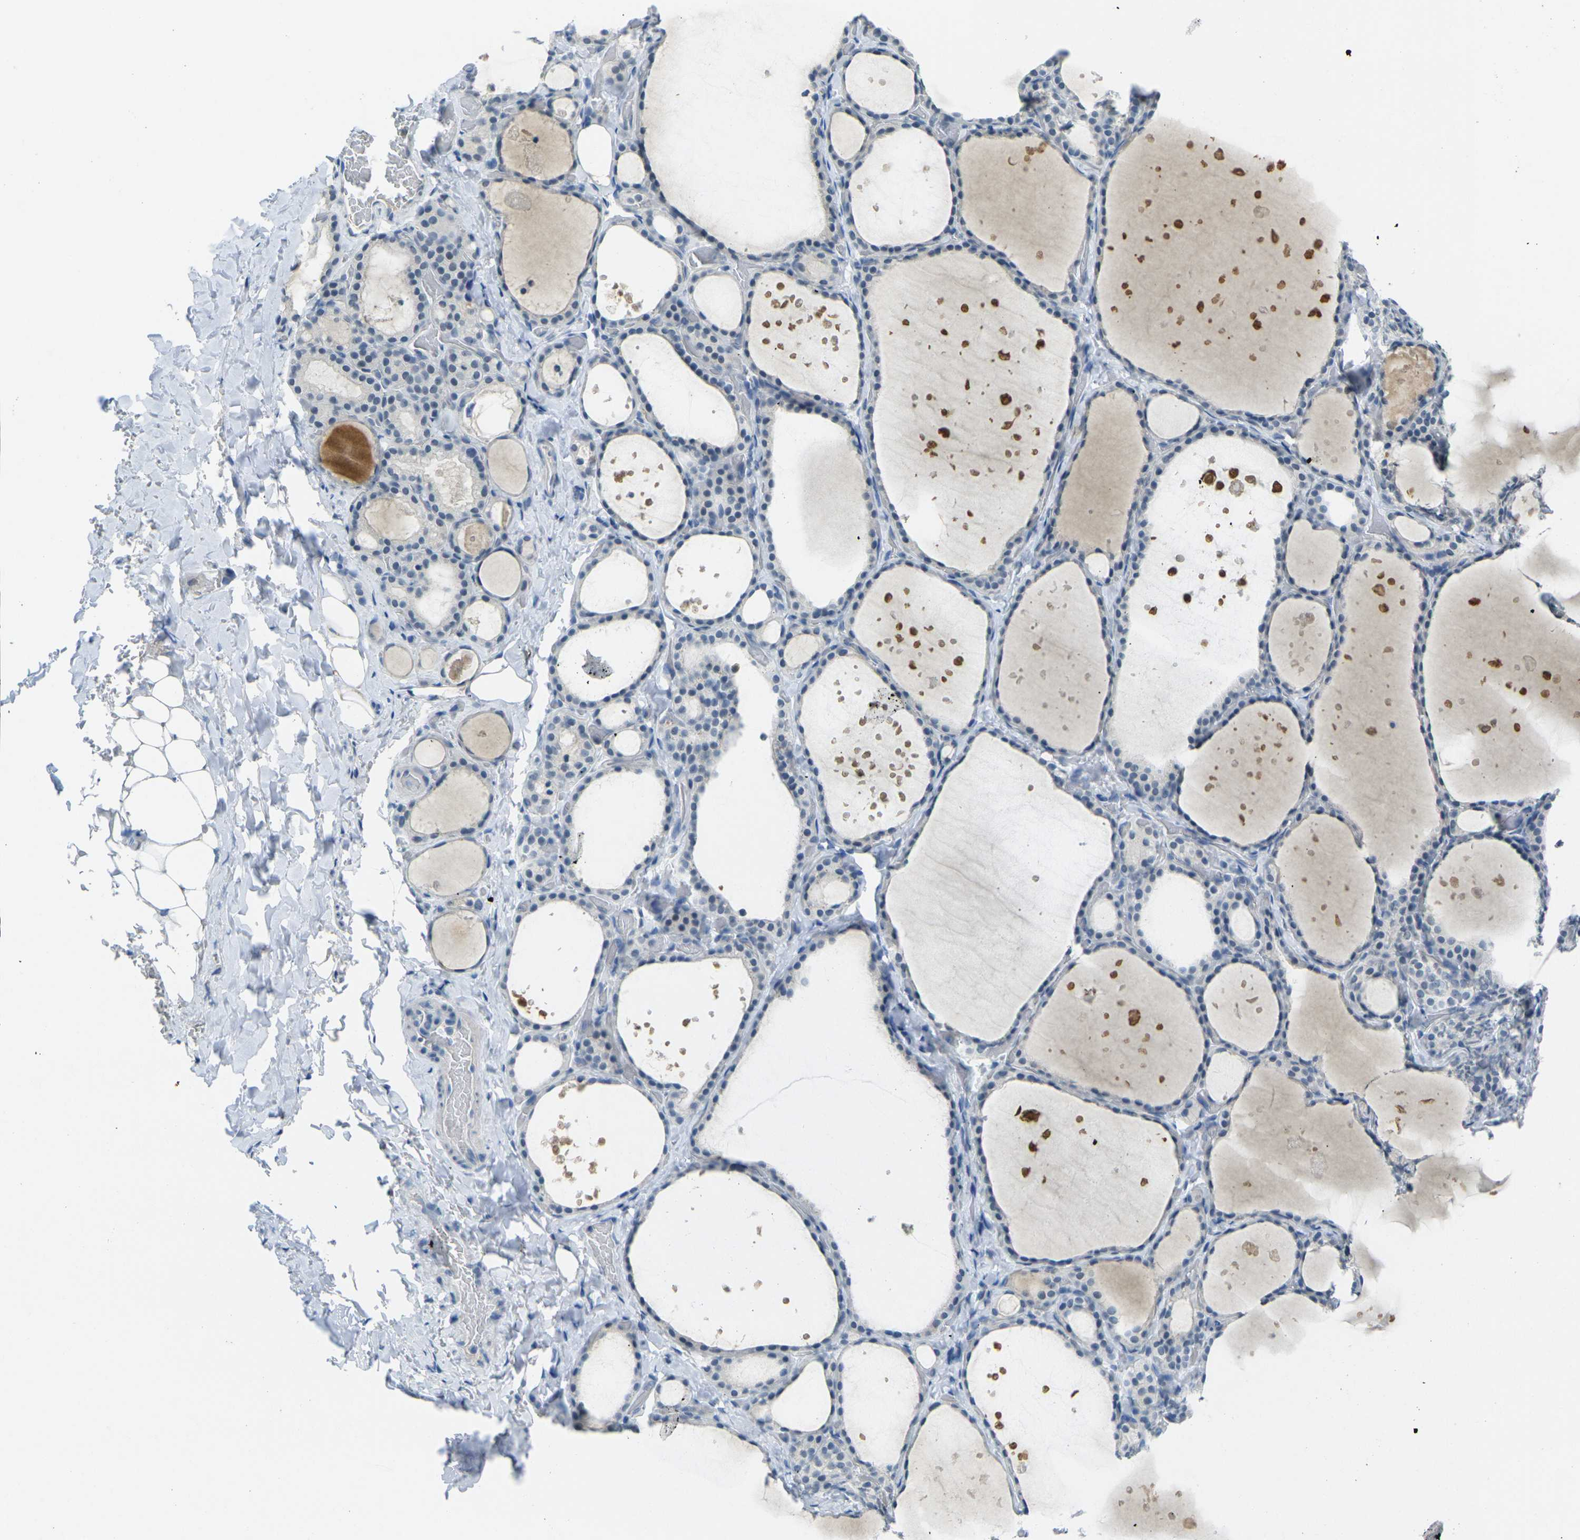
{"staining": {"intensity": "weak", "quantity": "<25%", "location": "cytoplasmic/membranous"}, "tissue": "thyroid gland", "cell_type": "Glandular cells", "image_type": "normal", "snomed": [{"axis": "morphology", "description": "Normal tissue, NOS"}, {"axis": "topography", "description": "Thyroid gland"}], "caption": "Immunohistochemistry (IHC) micrograph of benign human thyroid gland stained for a protein (brown), which demonstrates no expression in glandular cells. (Immunohistochemistry (IHC), brightfield microscopy, high magnification).", "gene": "SPTBN2", "patient": {"sex": "female", "age": 44}}